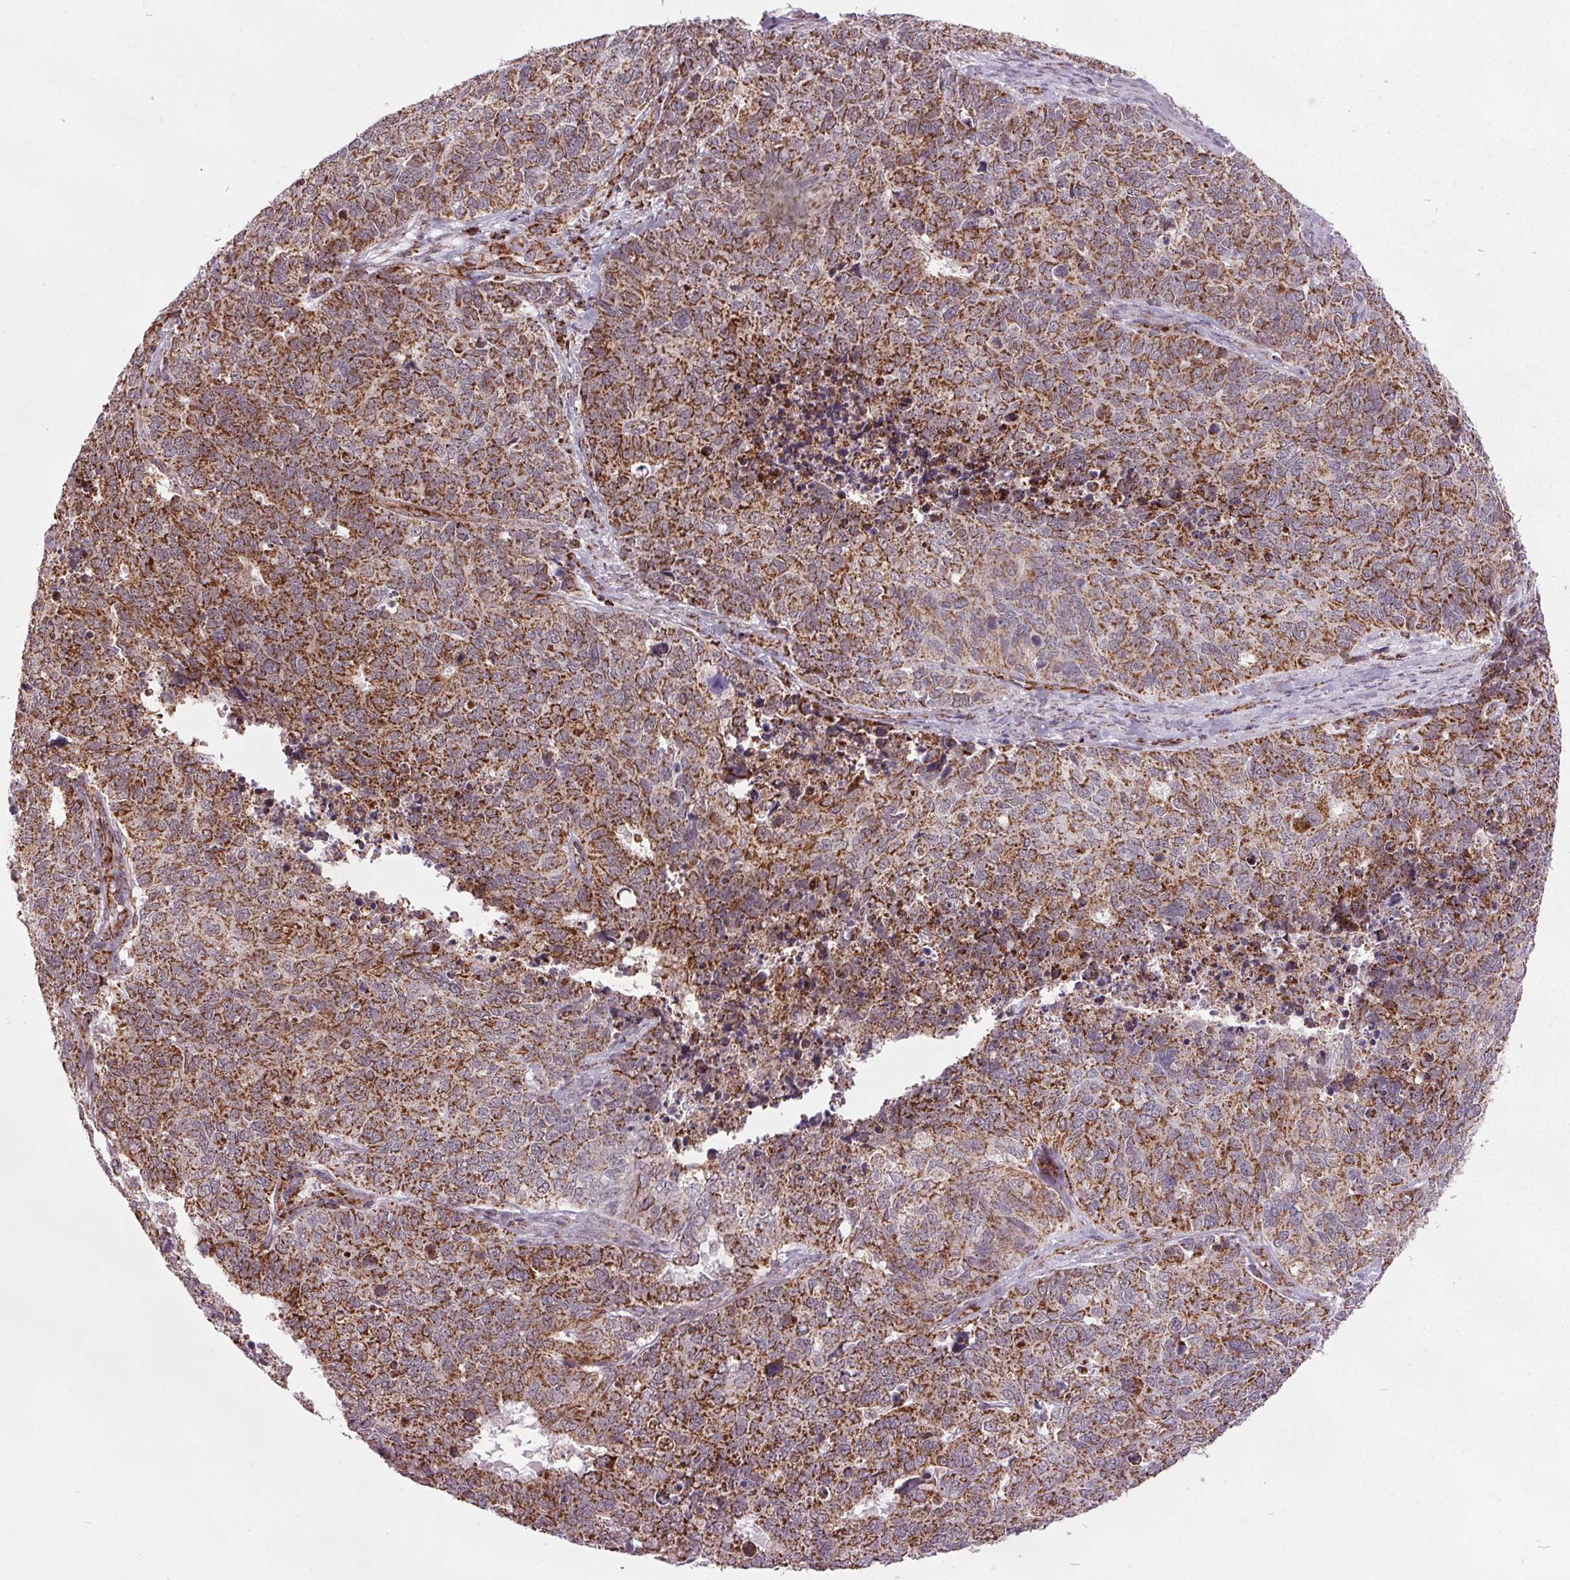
{"staining": {"intensity": "strong", "quantity": ">75%", "location": "cytoplasmic/membranous"}, "tissue": "cervical cancer", "cell_type": "Tumor cells", "image_type": "cancer", "snomed": [{"axis": "morphology", "description": "Adenocarcinoma, NOS"}, {"axis": "topography", "description": "Cervix"}], "caption": "This is an image of IHC staining of adenocarcinoma (cervical), which shows strong positivity in the cytoplasmic/membranous of tumor cells.", "gene": "NDUFS6", "patient": {"sex": "female", "age": 63}}